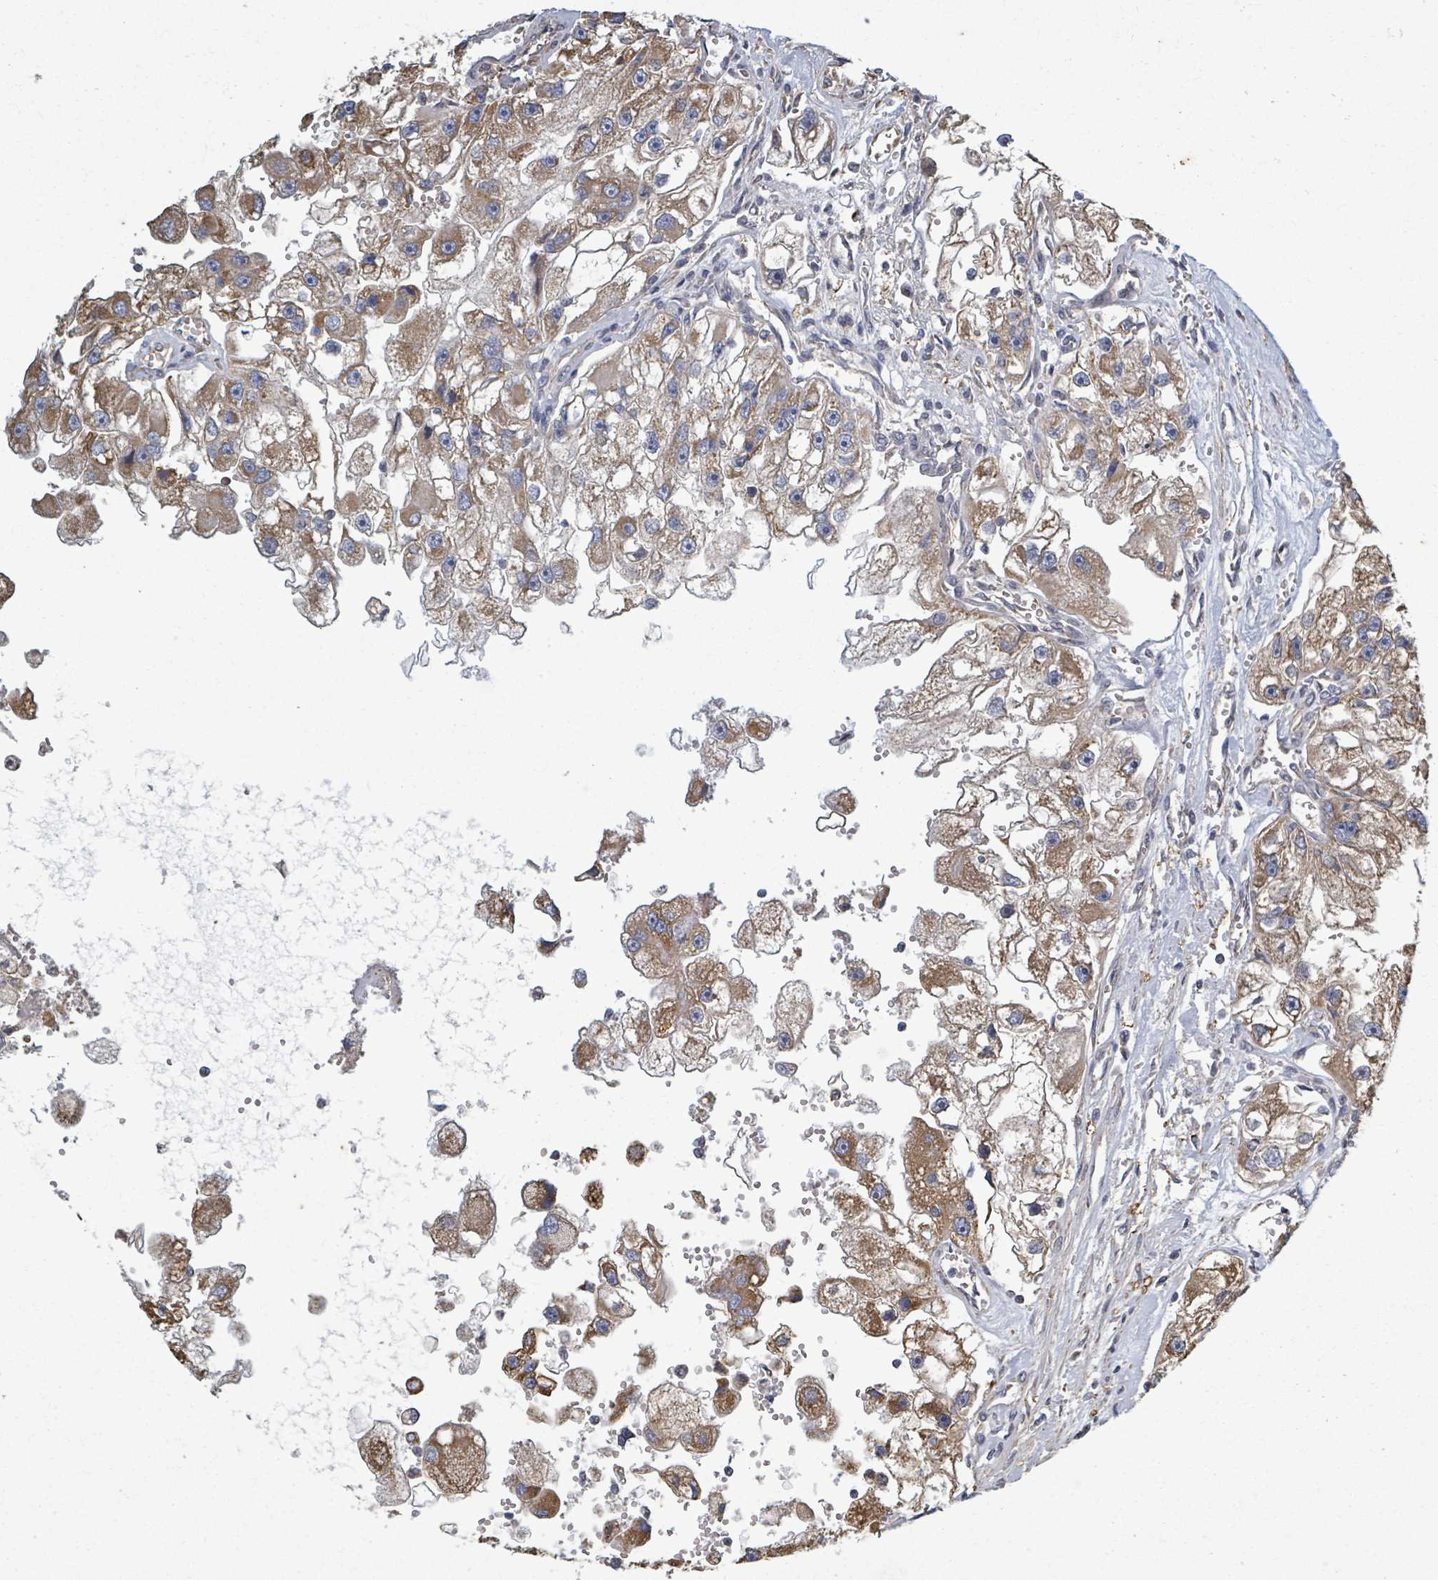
{"staining": {"intensity": "moderate", "quantity": ">75%", "location": "cytoplasmic/membranous"}, "tissue": "renal cancer", "cell_type": "Tumor cells", "image_type": "cancer", "snomed": [{"axis": "morphology", "description": "Adenocarcinoma, NOS"}, {"axis": "topography", "description": "Kidney"}], "caption": "IHC histopathology image of adenocarcinoma (renal) stained for a protein (brown), which displays medium levels of moderate cytoplasmic/membranous expression in approximately >75% of tumor cells.", "gene": "ADCK1", "patient": {"sex": "male", "age": 63}}